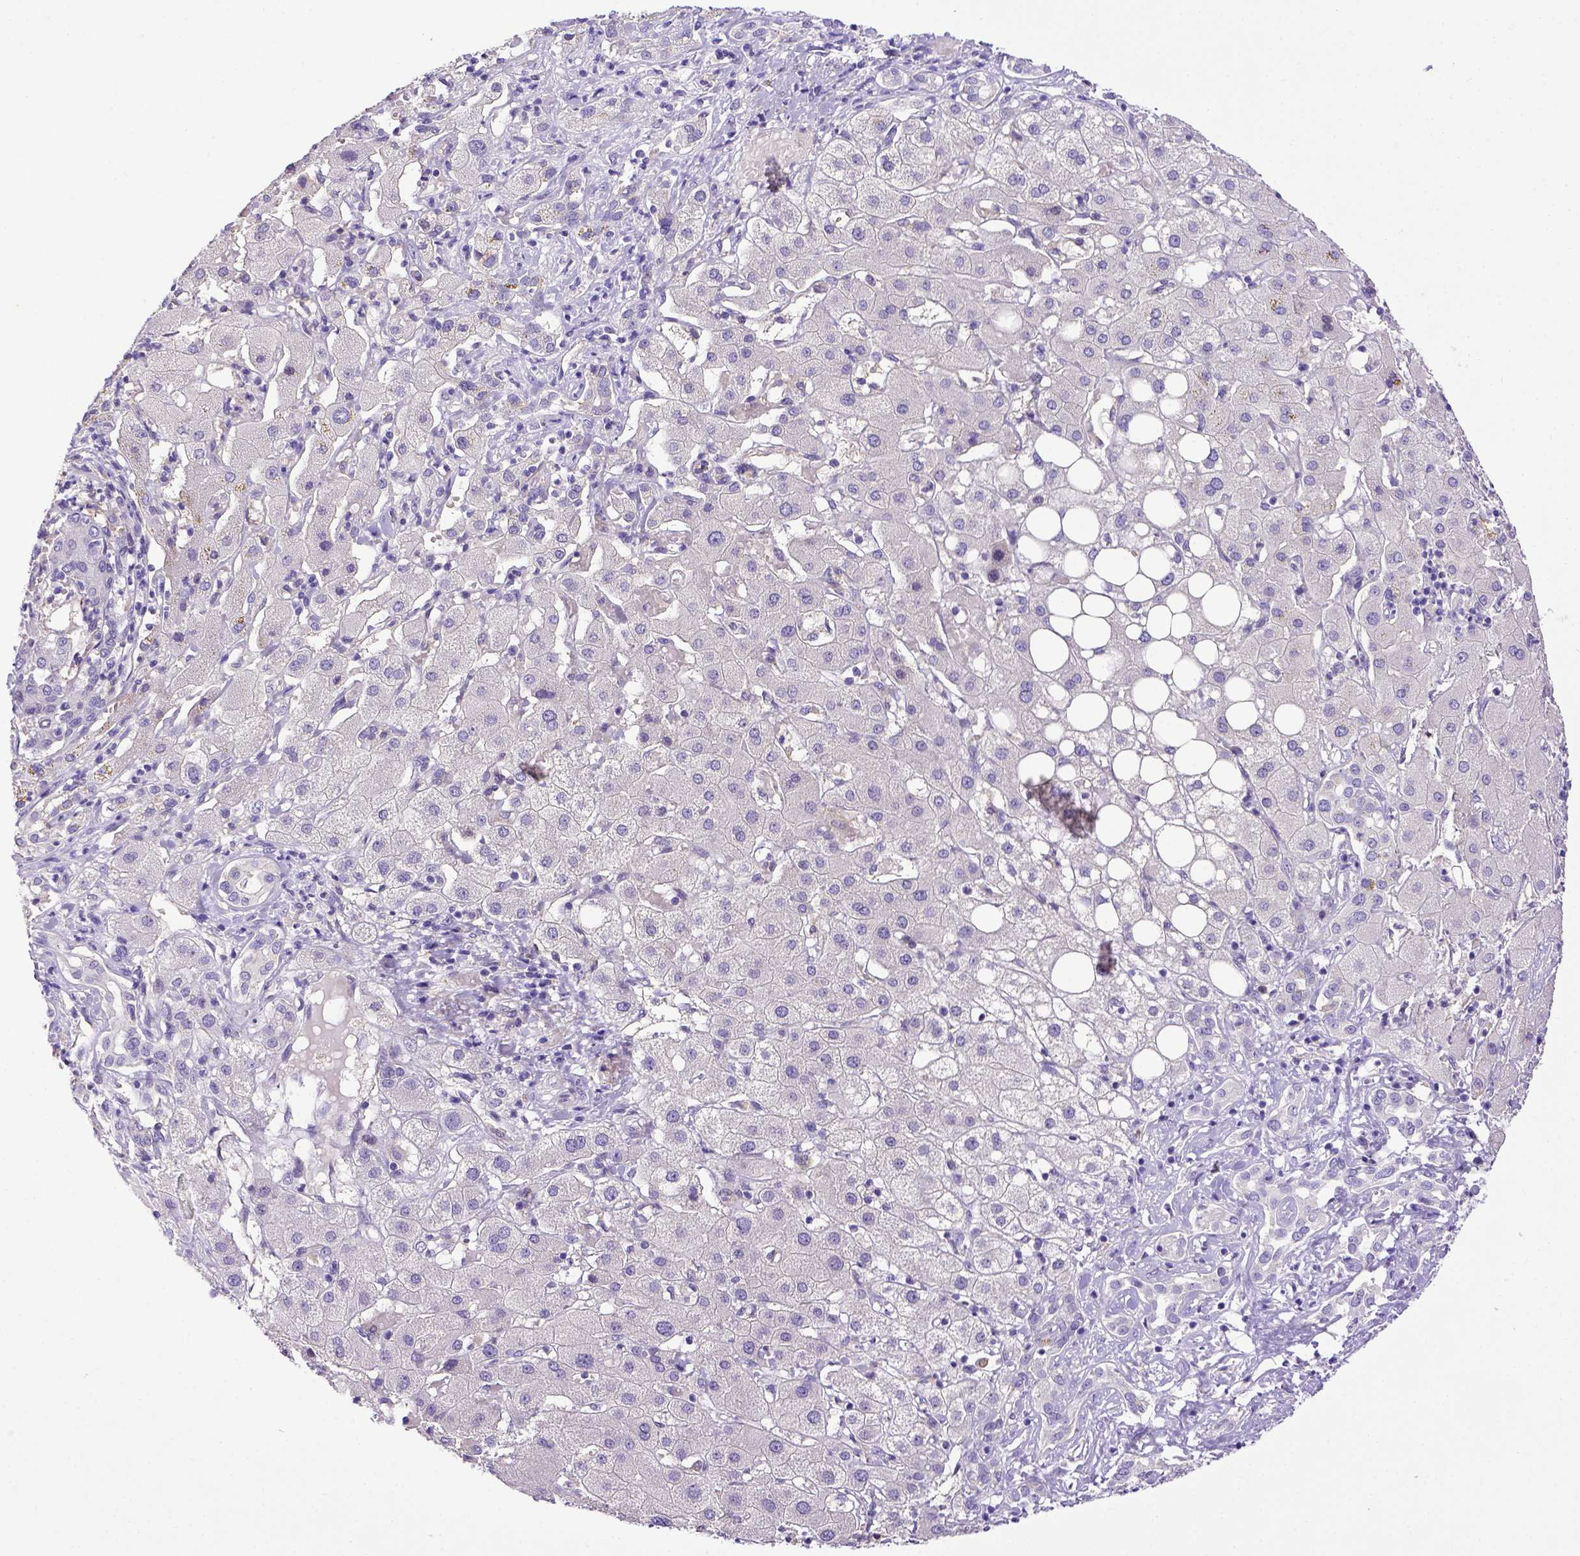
{"staining": {"intensity": "negative", "quantity": "none", "location": "none"}, "tissue": "liver cancer", "cell_type": "Tumor cells", "image_type": "cancer", "snomed": [{"axis": "morphology", "description": "Carcinoma, Hepatocellular, NOS"}, {"axis": "topography", "description": "Liver"}], "caption": "Image shows no significant protein staining in tumor cells of liver cancer.", "gene": "CD40", "patient": {"sex": "male", "age": 65}}